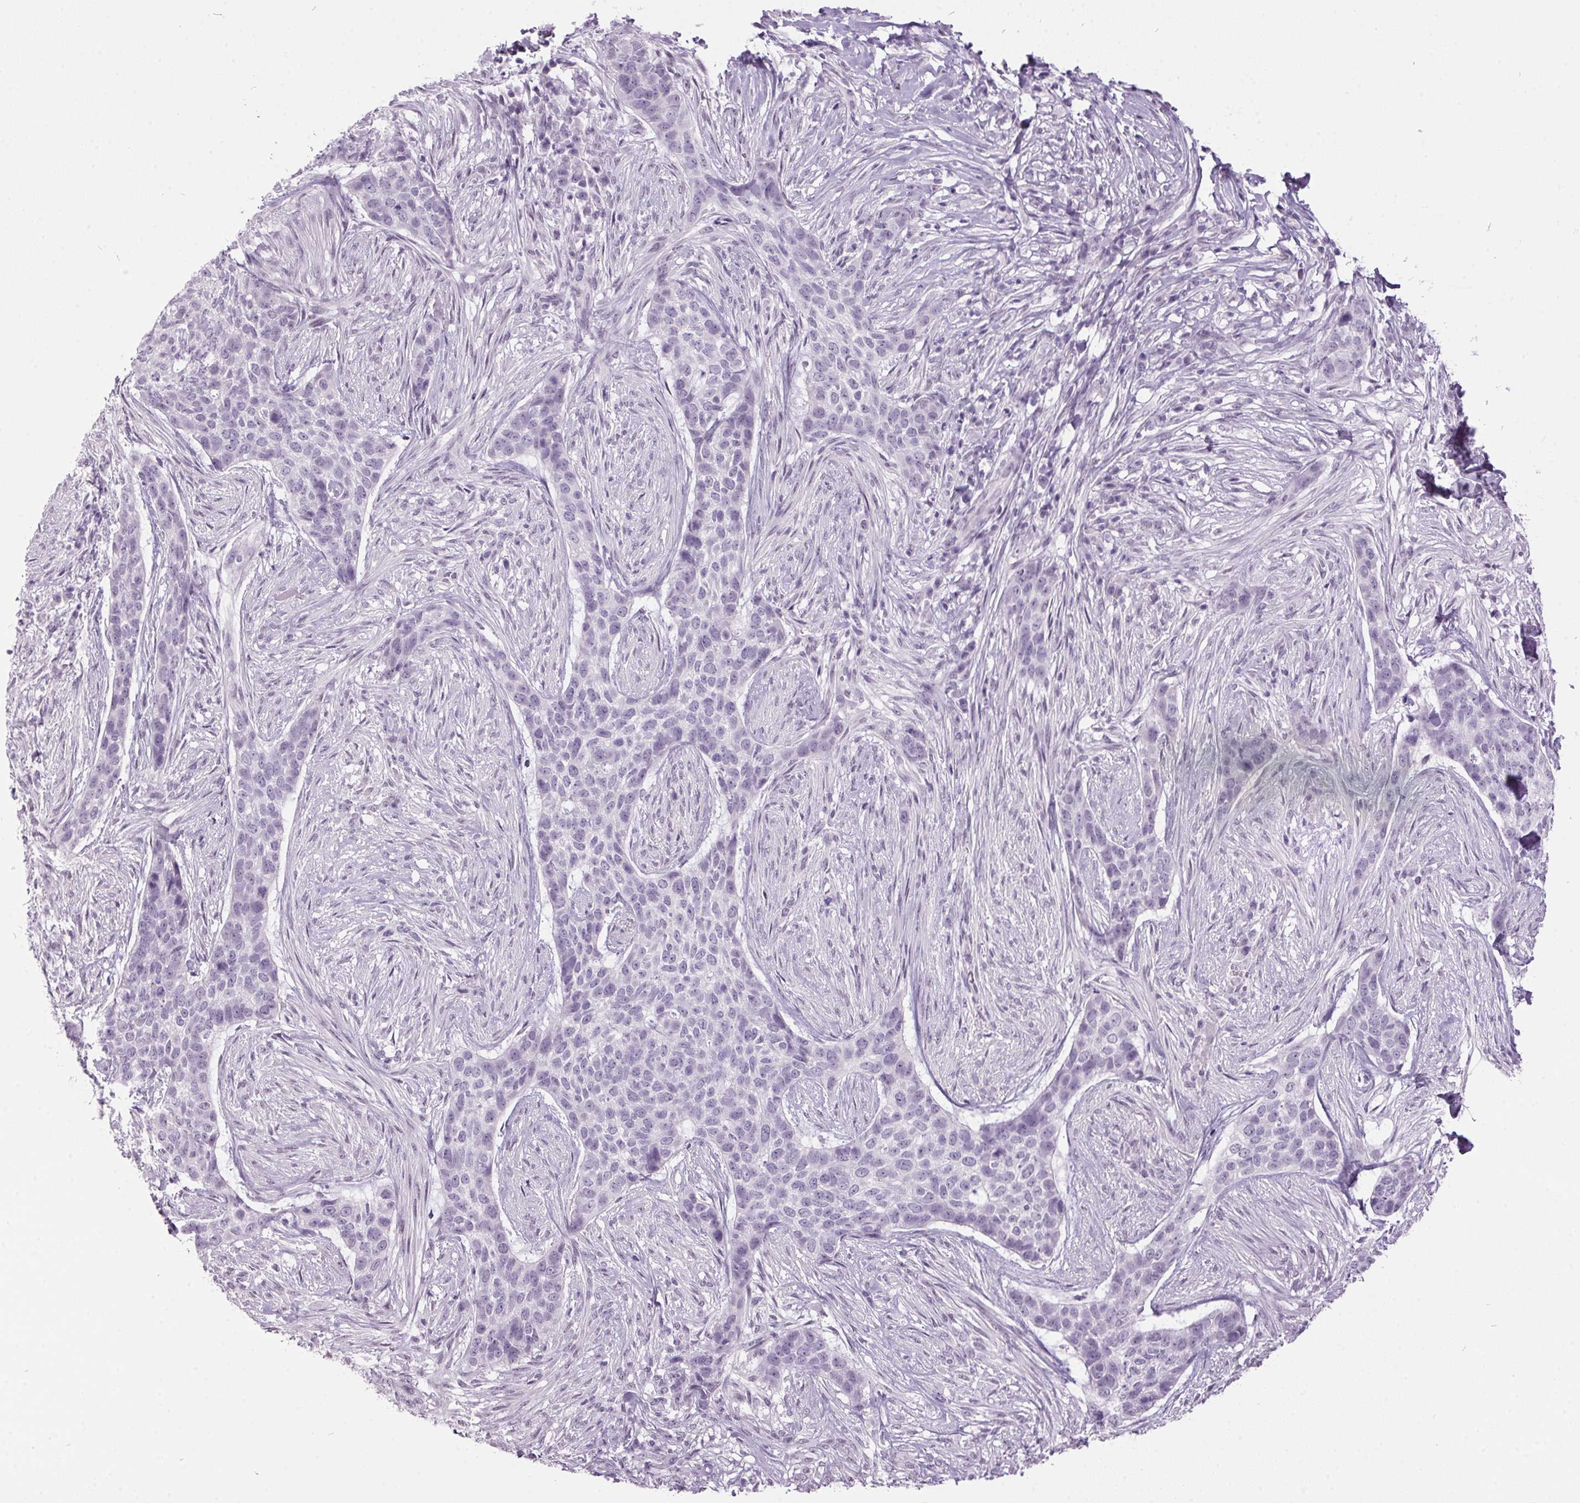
{"staining": {"intensity": "negative", "quantity": "none", "location": "none"}, "tissue": "skin cancer", "cell_type": "Tumor cells", "image_type": "cancer", "snomed": [{"axis": "morphology", "description": "Basal cell carcinoma"}, {"axis": "topography", "description": "Skin"}], "caption": "IHC photomicrograph of basal cell carcinoma (skin) stained for a protein (brown), which exhibits no staining in tumor cells. The staining is performed using DAB (3,3'-diaminobenzidine) brown chromogen with nuclei counter-stained in using hematoxylin.", "gene": "ODAD2", "patient": {"sex": "female", "age": 69}}